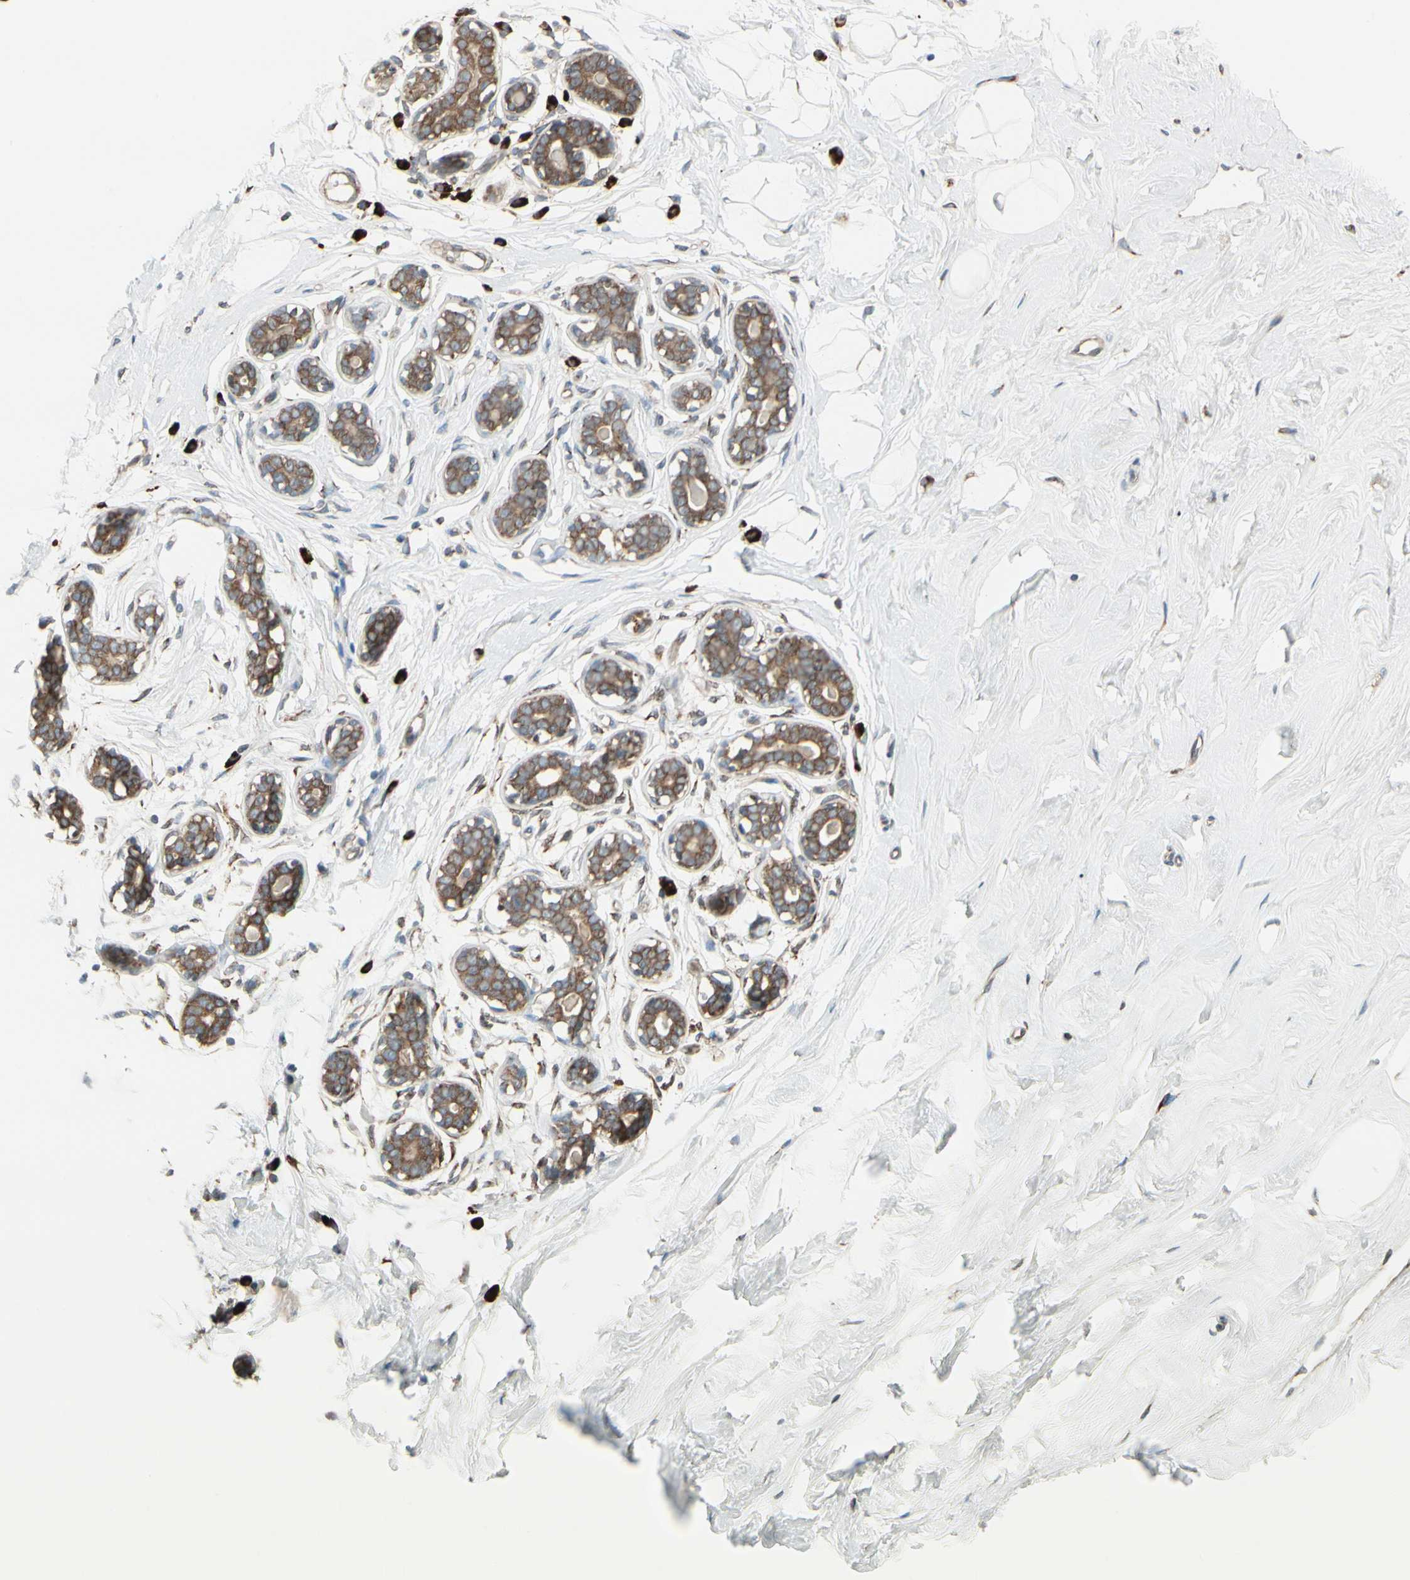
{"staining": {"intensity": "negative", "quantity": "none", "location": "none"}, "tissue": "breast", "cell_type": "Adipocytes", "image_type": "normal", "snomed": [{"axis": "morphology", "description": "Normal tissue, NOS"}, {"axis": "topography", "description": "Breast"}], "caption": "Benign breast was stained to show a protein in brown. There is no significant staining in adipocytes. (DAB immunohistochemistry, high magnification).", "gene": "FNDC3A", "patient": {"sex": "female", "age": 23}}